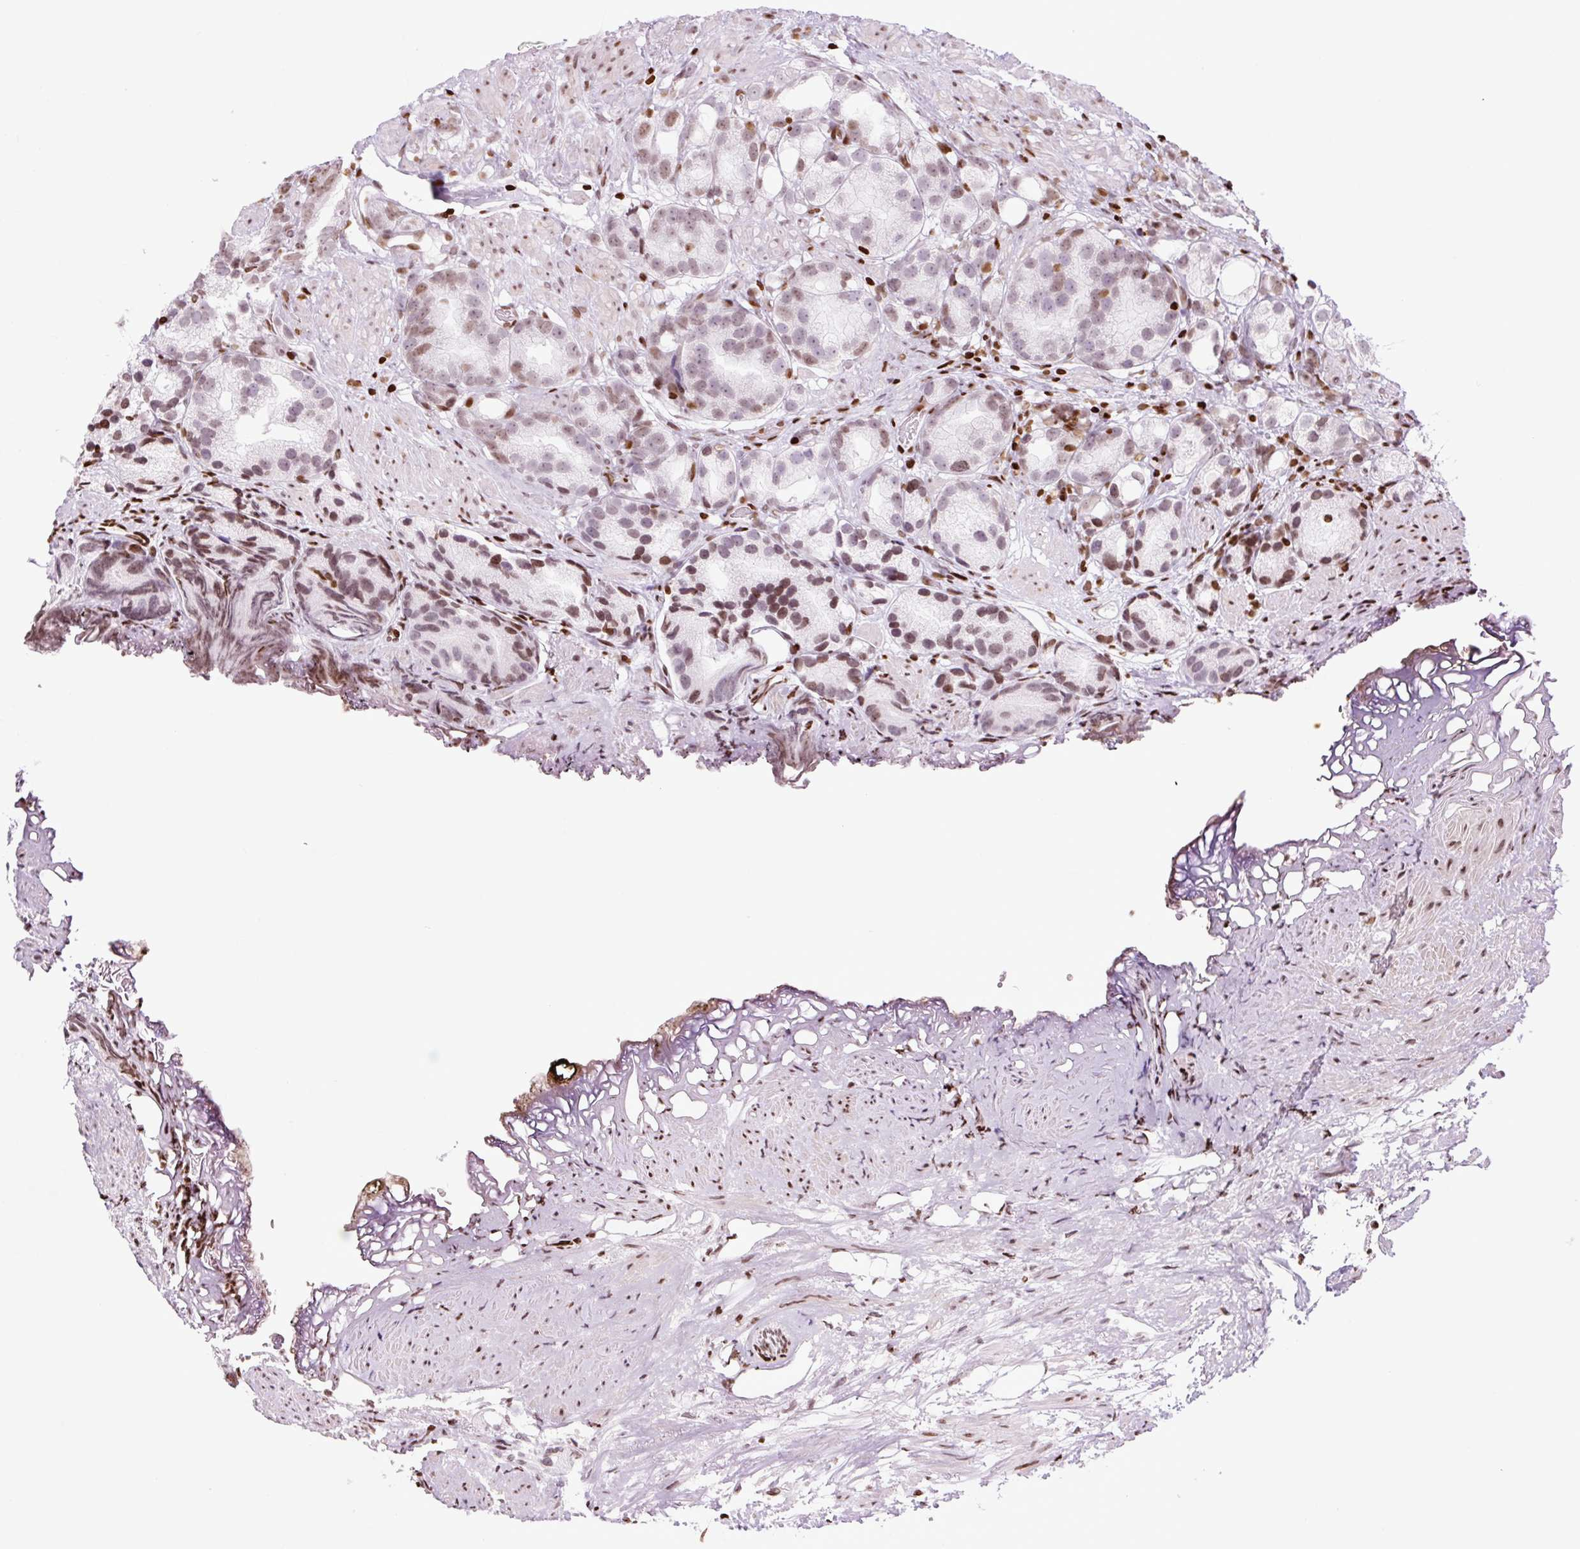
{"staining": {"intensity": "weak", "quantity": "25%-75%", "location": "nuclear"}, "tissue": "prostate cancer", "cell_type": "Tumor cells", "image_type": "cancer", "snomed": [{"axis": "morphology", "description": "Adenocarcinoma, High grade"}, {"axis": "topography", "description": "Prostate"}], "caption": "Immunohistochemistry staining of adenocarcinoma (high-grade) (prostate), which shows low levels of weak nuclear staining in about 25%-75% of tumor cells indicating weak nuclear protein positivity. The staining was performed using DAB (3,3'-diaminobenzidine) (brown) for protein detection and nuclei were counterstained in hematoxylin (blue).", "gene": "H1-3", "patient": {"sex": "male", "age": 82}}